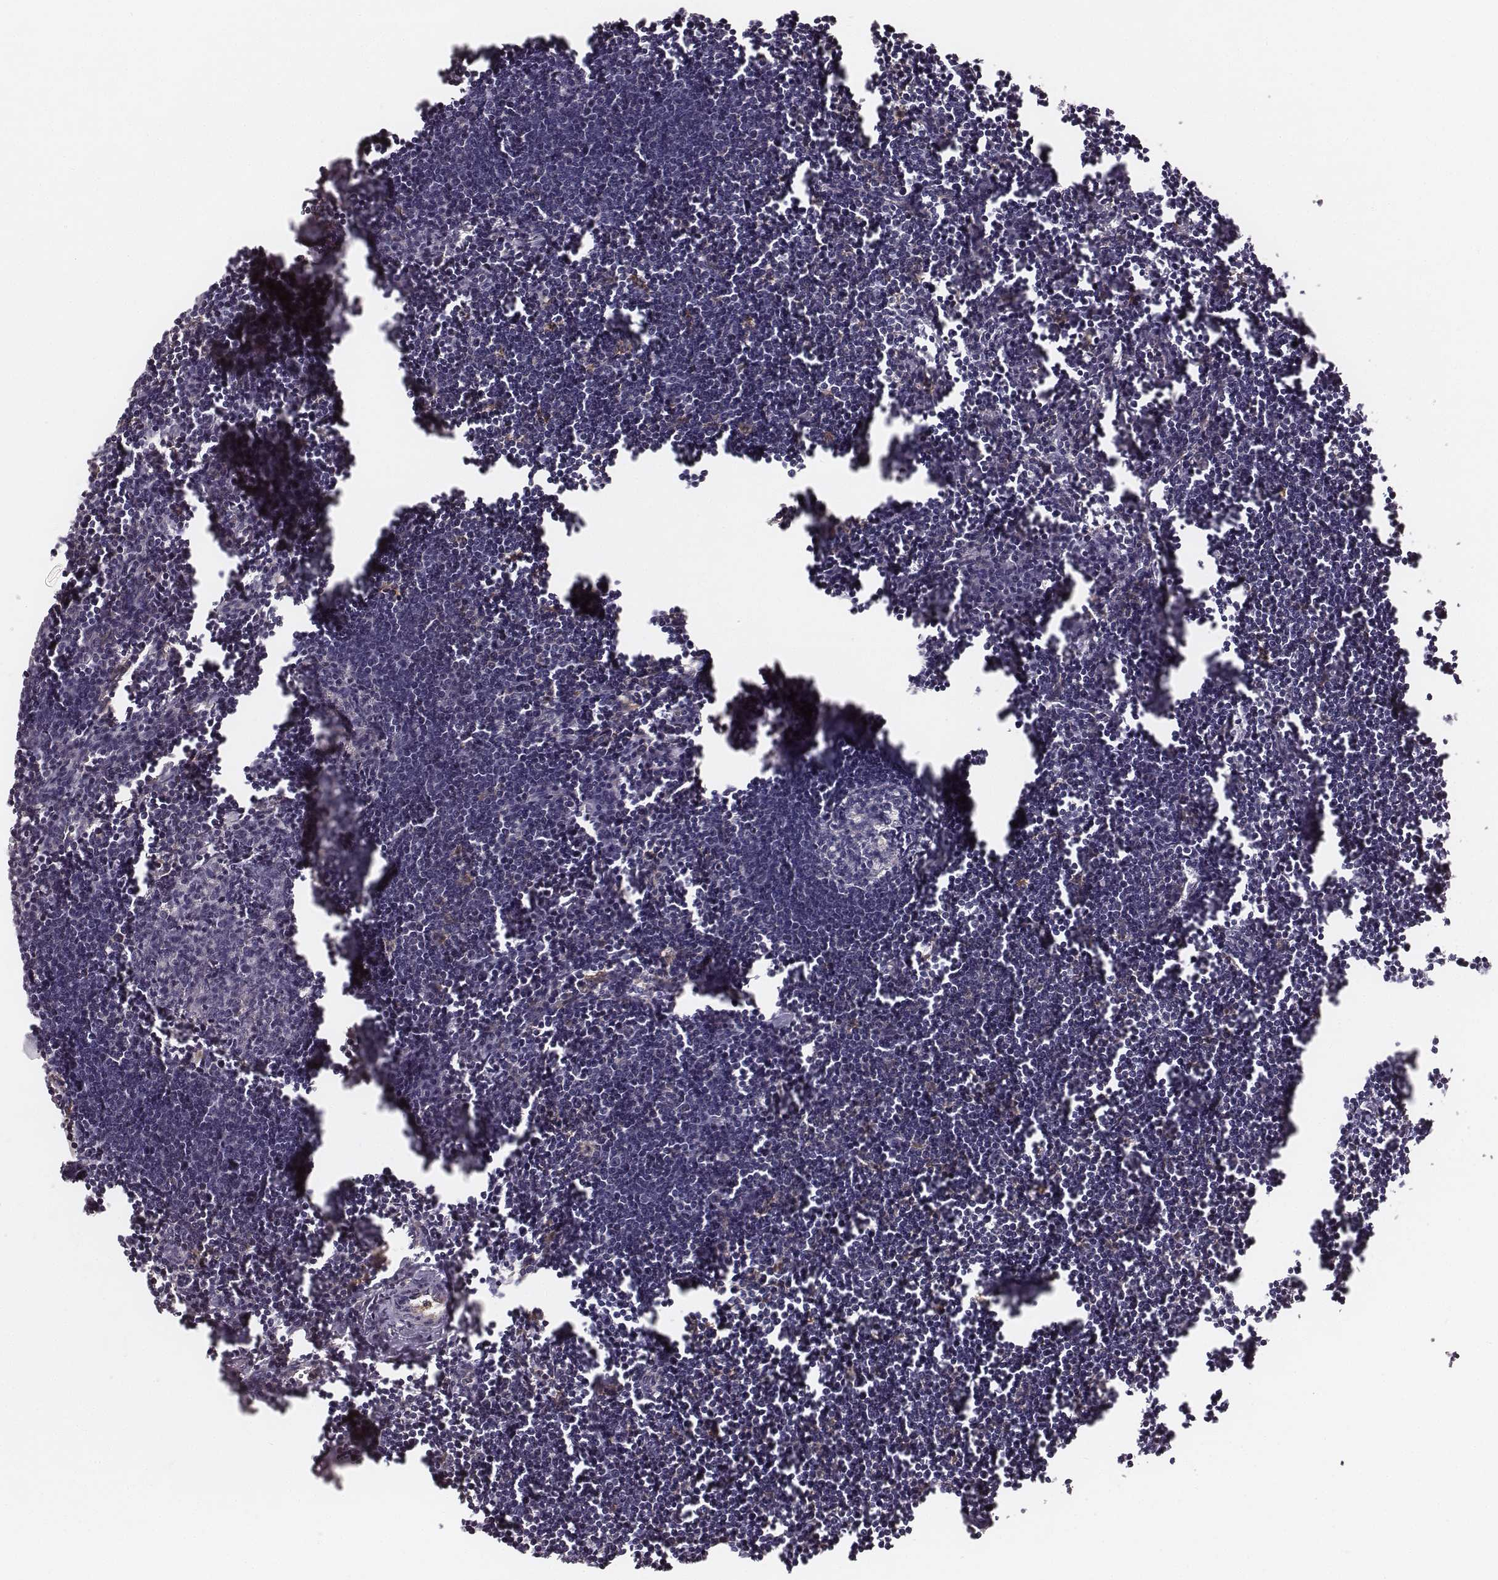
{"staining": {"intensity": "negative", "quantity": "none", "location": "none"}, "tissue": "lymph node", "cell_type": "Germinal center cells", "image_type": "normal", "snomed": [{"axis": "morphology", "description": "Normal tissue, NOS"}, {"axis": "topography", "description": "Lymph node"}], "caption": "The immunohistochemistry image has no significant expression in germinal center cells of lymph node.", "gene": "ZYX", "patient": {"sex": "male", "age": 55}}